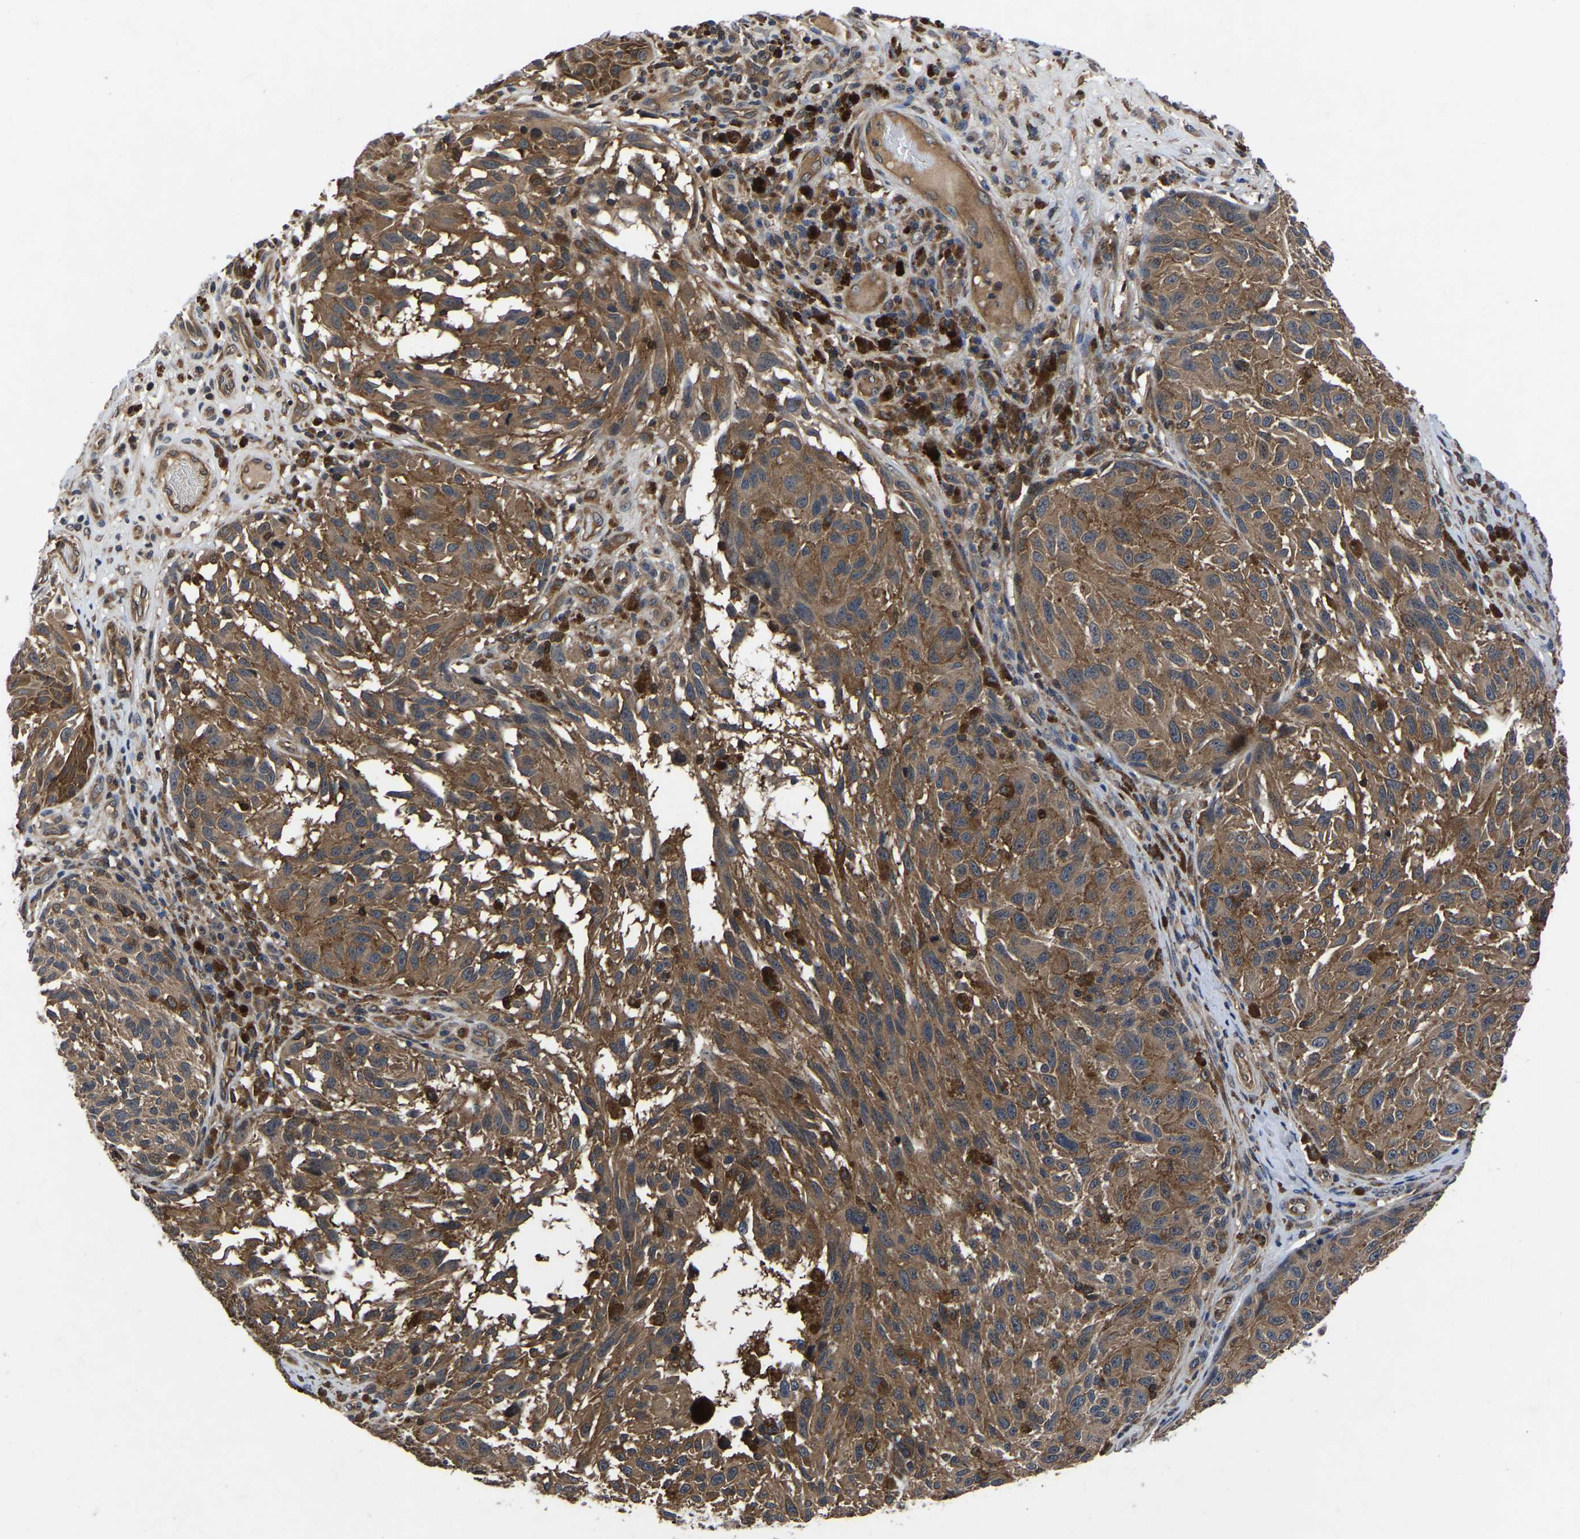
{"staining": {"intensity": "moderate", "quantity": ">75%", "location": "cytoplasmic/membranous"}, "tissue": "melanoma", "cell_type": "Tumor cells", "image_type": "cancer", "snomed": [{"axis": "morphology", "description": "Malignant melanoma, NOS"}, {"axis": "topography", "description": "Skin"}], "caption": "Moderate cytoplasmic/membranous protein positivity is seen in approximately >75% of tumor cells in melanoma.", "gene": "FGD5", "patient": {"sex": "female", "age": 73}}